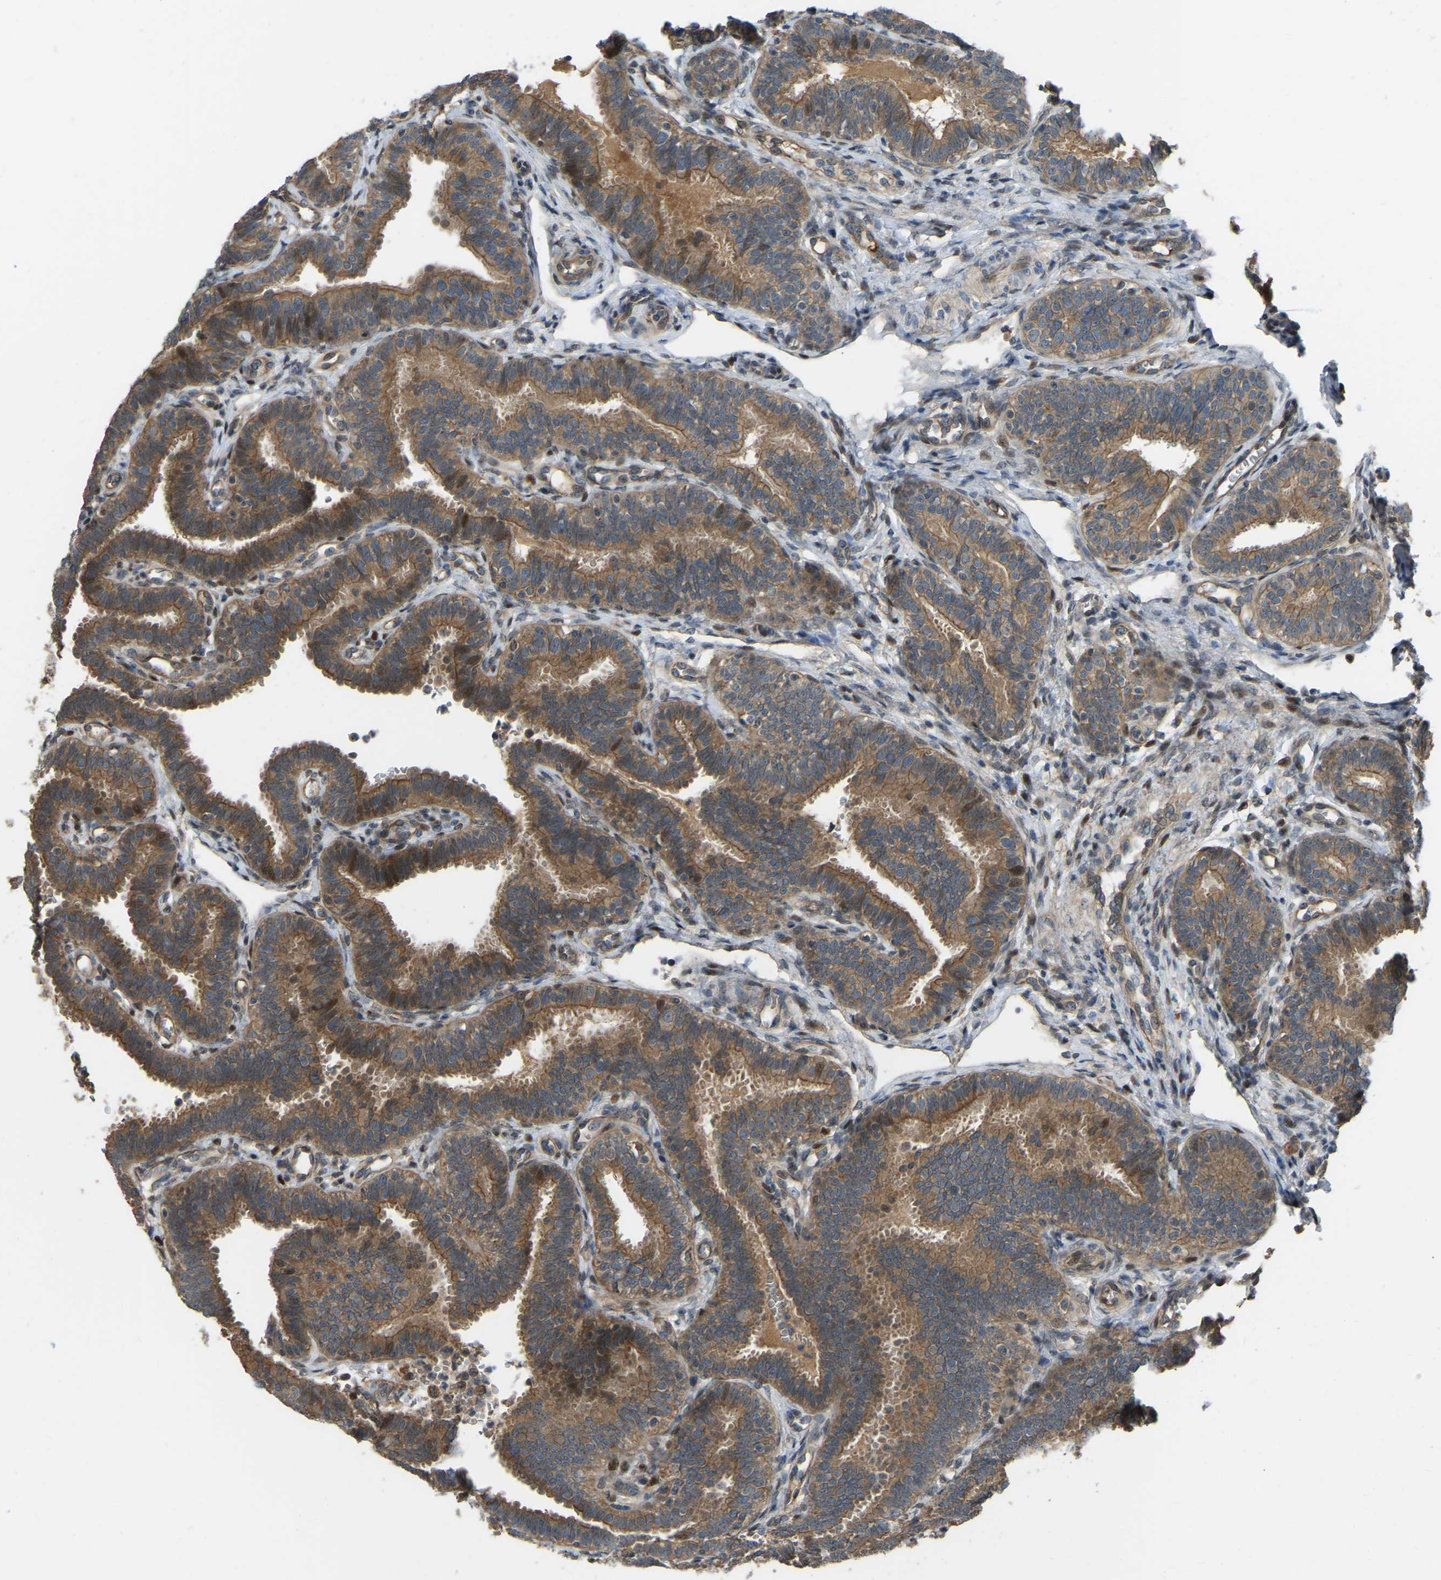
{"staining": {"intensity": "moderate", "quantity": ">75%", "location": "cytoplasmic/membranous"}, "tissue": "fallopian tube", "cell_type": "Glandular cells", "image_type": "normal", "snomed": [{"axis": "morphology", "description": "Normal tissue, NOS"}, {"axis": "topography", "description": "Fallopian tube"}, {"axis": "topography", "description": "Placenta"}], "caption": "An immunohistochemistry (IHC) image of benign tissue is shown. Protein staining in brown shows moderate cytoplasmic/membranous positivity in fallopian tube within glandular cells.", "gene": "C21orf91", "patient": {"sex": "female", "age": 34}}